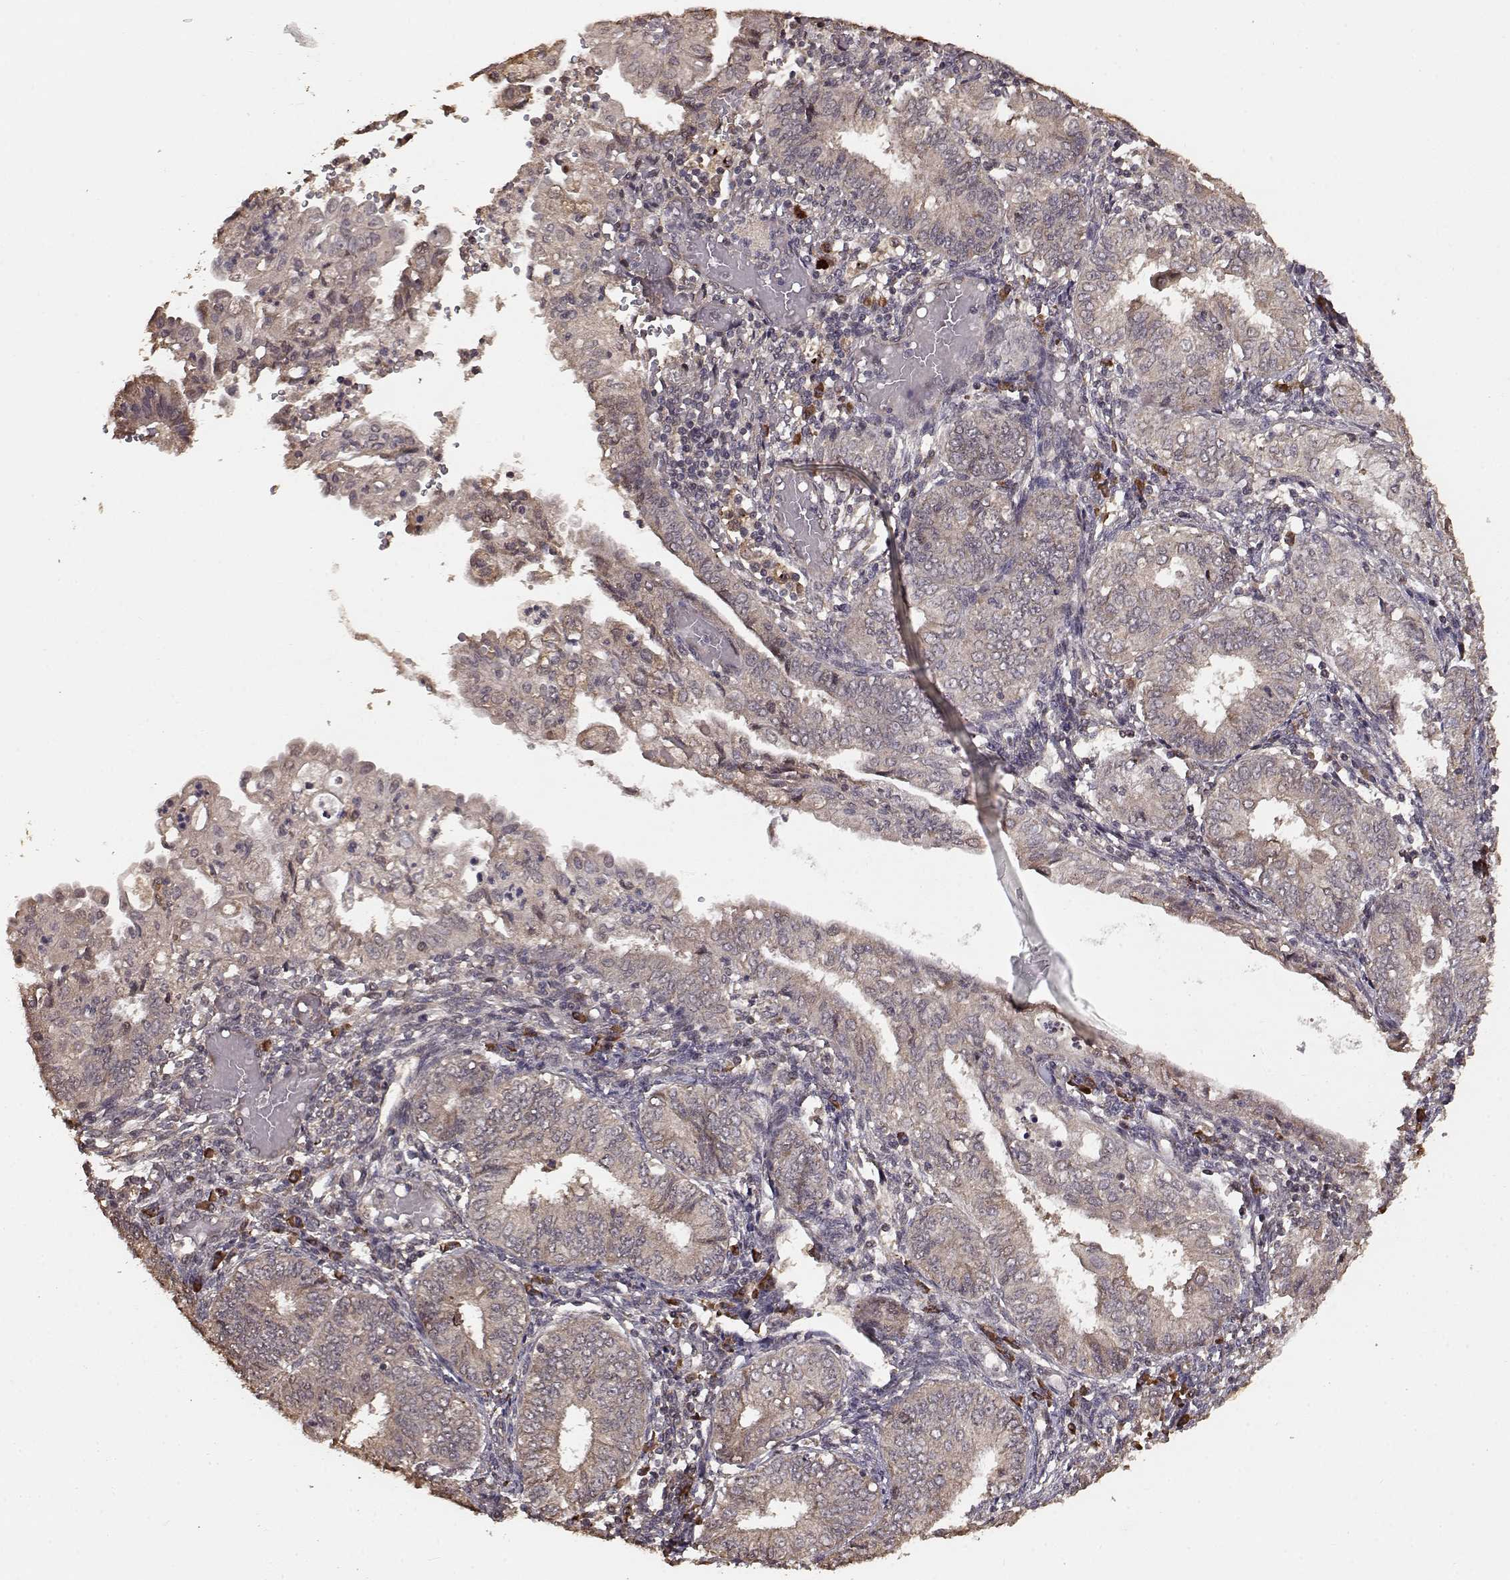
{"staining": {"intensity": "moderate", "quantity": "<25%", "location": "cytoplasmic/membranous"}, "tissue": "endometrial cancer", "cell_type": "Tumor cells", "image_type": "cancer", "snomed": [{"axis": "morphology", "description": "Adenocarcinoma, NOS"}, {"axis": "topography", "description": "Endometrium"}], "caption": "Protein expression analysis of human endometrial cancer (adenocarcinoma) reveals moderate cytoplasmic/membranous staining in about <25% of tumor cells. The protein is shown in brown color, while the nuclei are stained blue.", "gene": "USP15", "patient": {"sex": "female", "age": 68}}